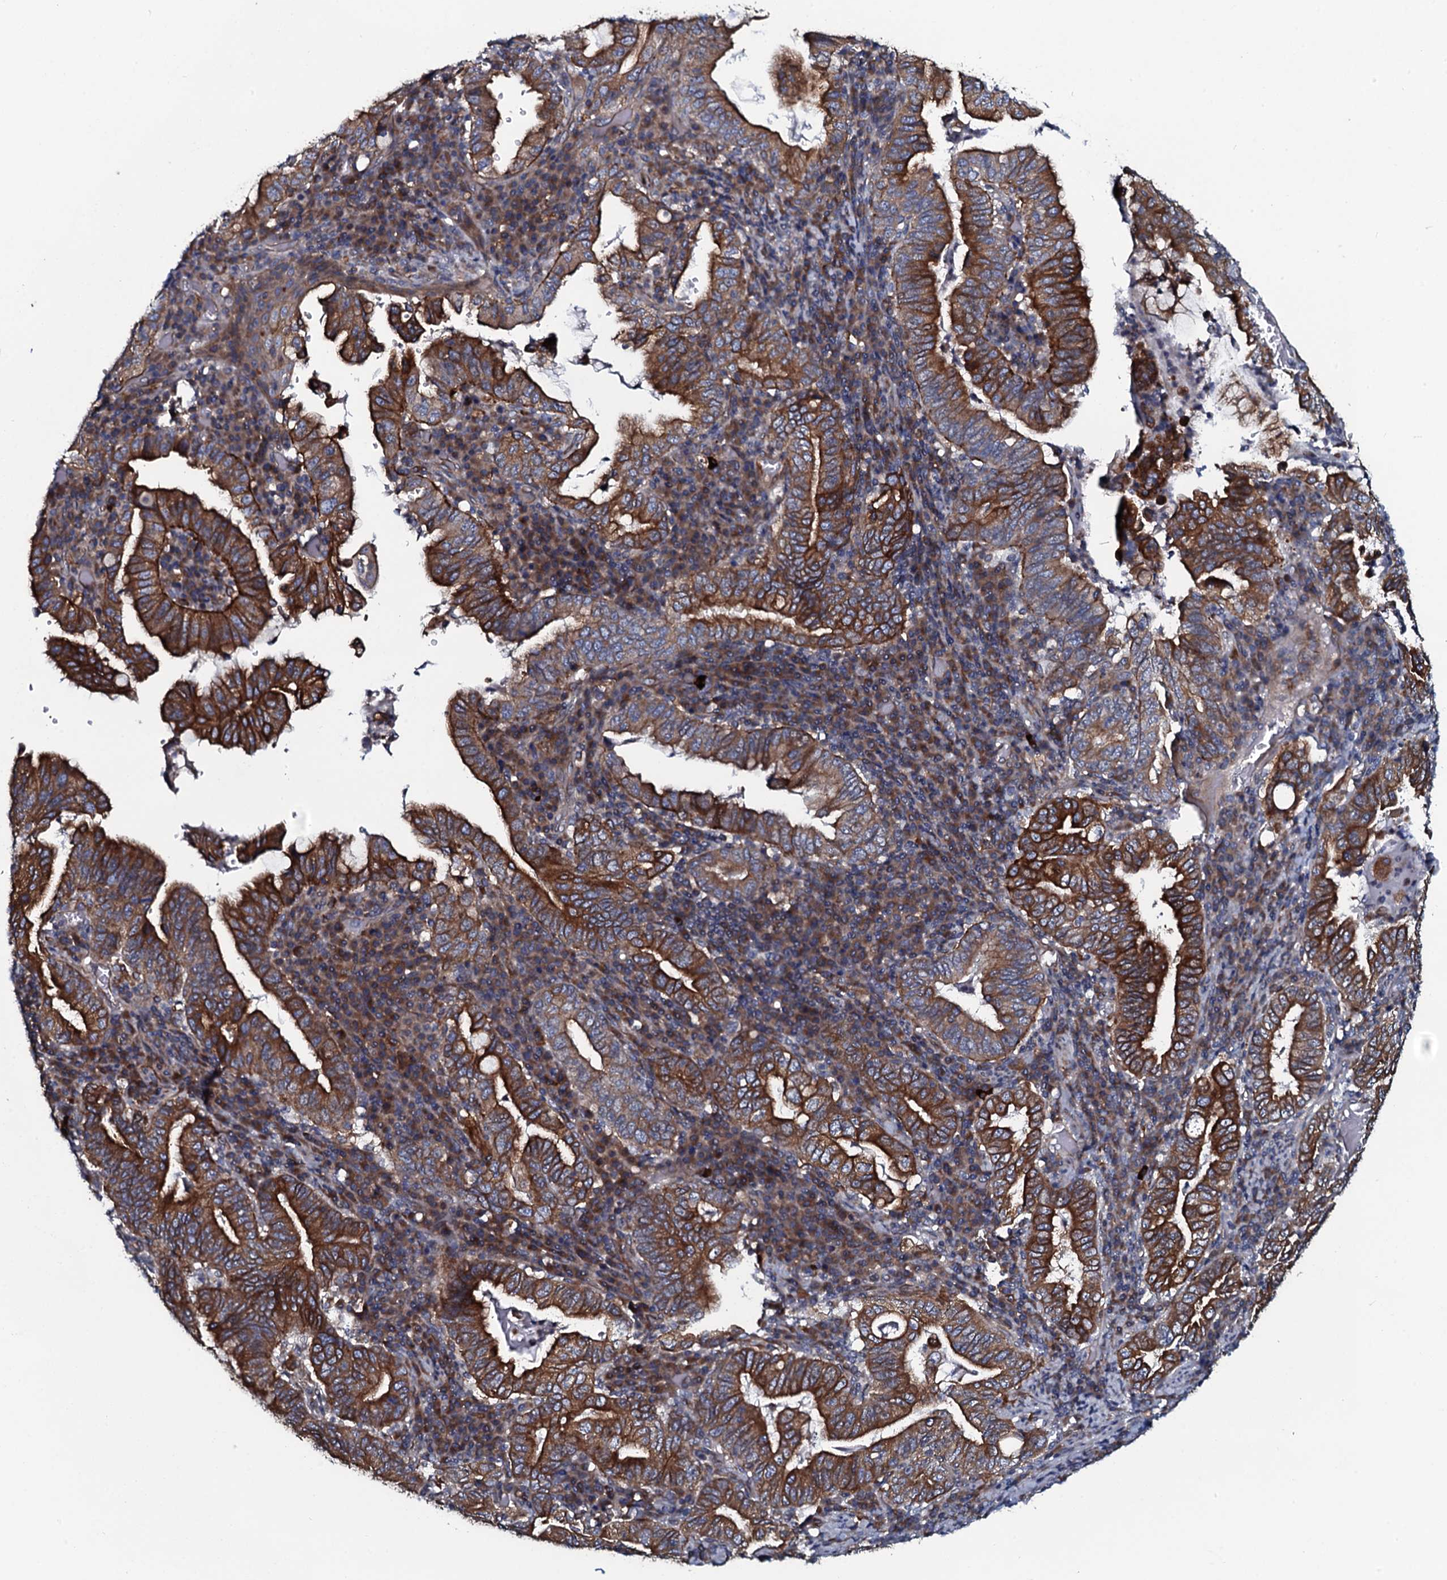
{"staining": {"intensity": "strong", "quantity": ">75%", "location": "cytoplasmic/membranous"}, "tissue": "stomach cancer", "cell_type": "Tumor cells", "image_type": "cancer", "snomed": [{"axis": "morphology", "description": "Normal tissue, NOS"}, {"axis": "morphology", "description": "Adenocarcinoma, NOS"}, {"axis": "topography", "description": "Esophagus"}, {"axis": "topography", "description": "Stomach, upper"}, {"axis": "topography", "description": "Peripheral nerve tissue"}], "caption": "IHC photomicrograph of neoplastic tissue: adenocarcinoma (stomach) stained using IHC shows high levels of strong protein expression localized specifically in the cytoplasmic/membranous of tumor cells, appearing as a cytoplasmic/membranous brown color.", "gene": "TMEM151A", "patient": {"sex": "male", "age": 62}}